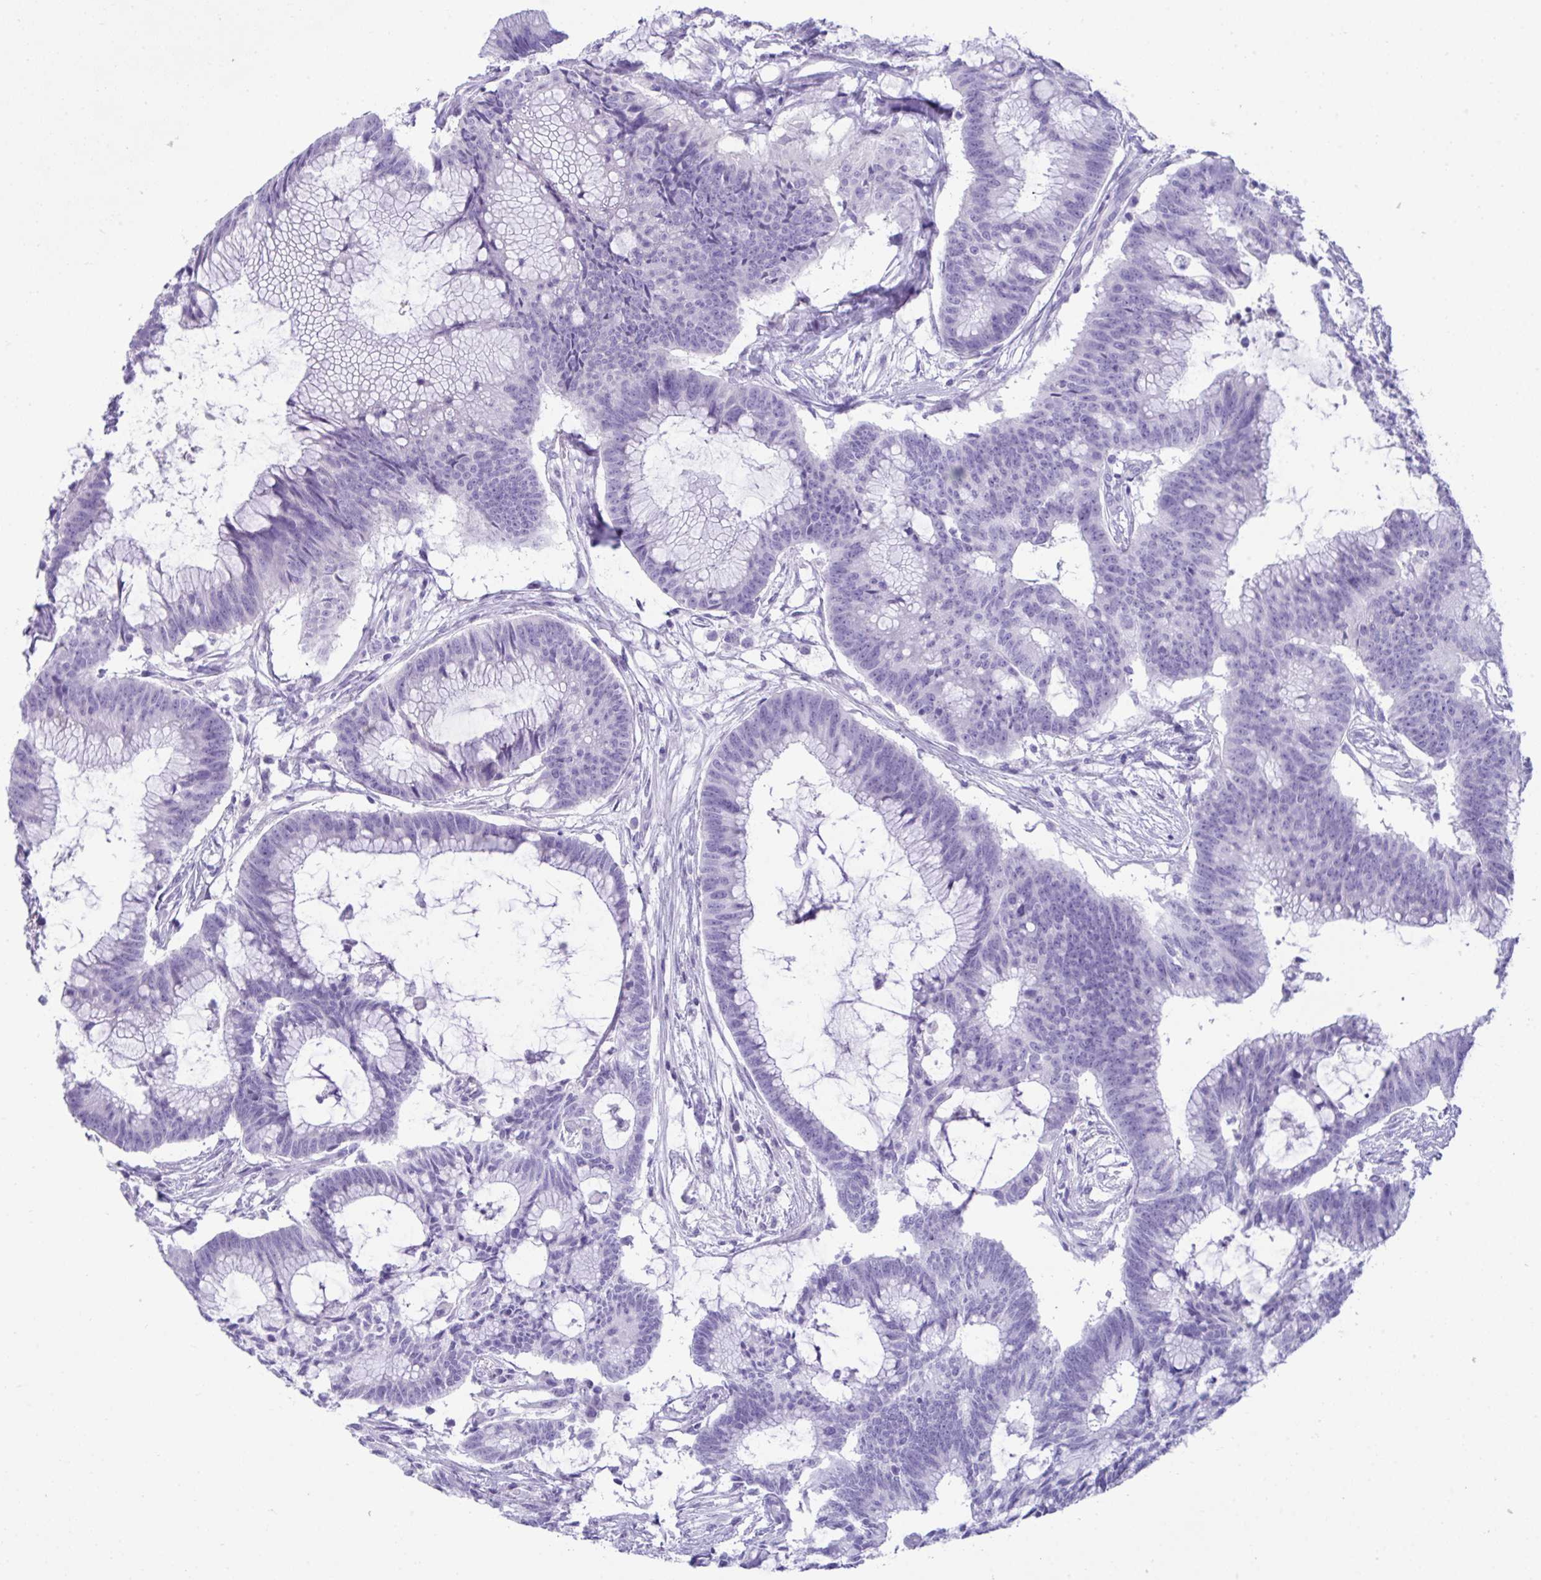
{"staining": {"intensity": "negative", "quantity": "none", "location": "none"}, "tissue": "colorectal cancer", "cell_type": "Tumor cells", "image_type": "cancer", "snomed": [{"axis": "morphology", "description": "Adenocarcinoma, NOS"}, {"axis": "topography", "description": "Colon"}], "caption": "This is an immunohistochemistry image of colorectal adenocarcinoma. There is no positivity in tumor cells.", "gene": "PSCA", "patient": {"sex": "female", "age": 78}}